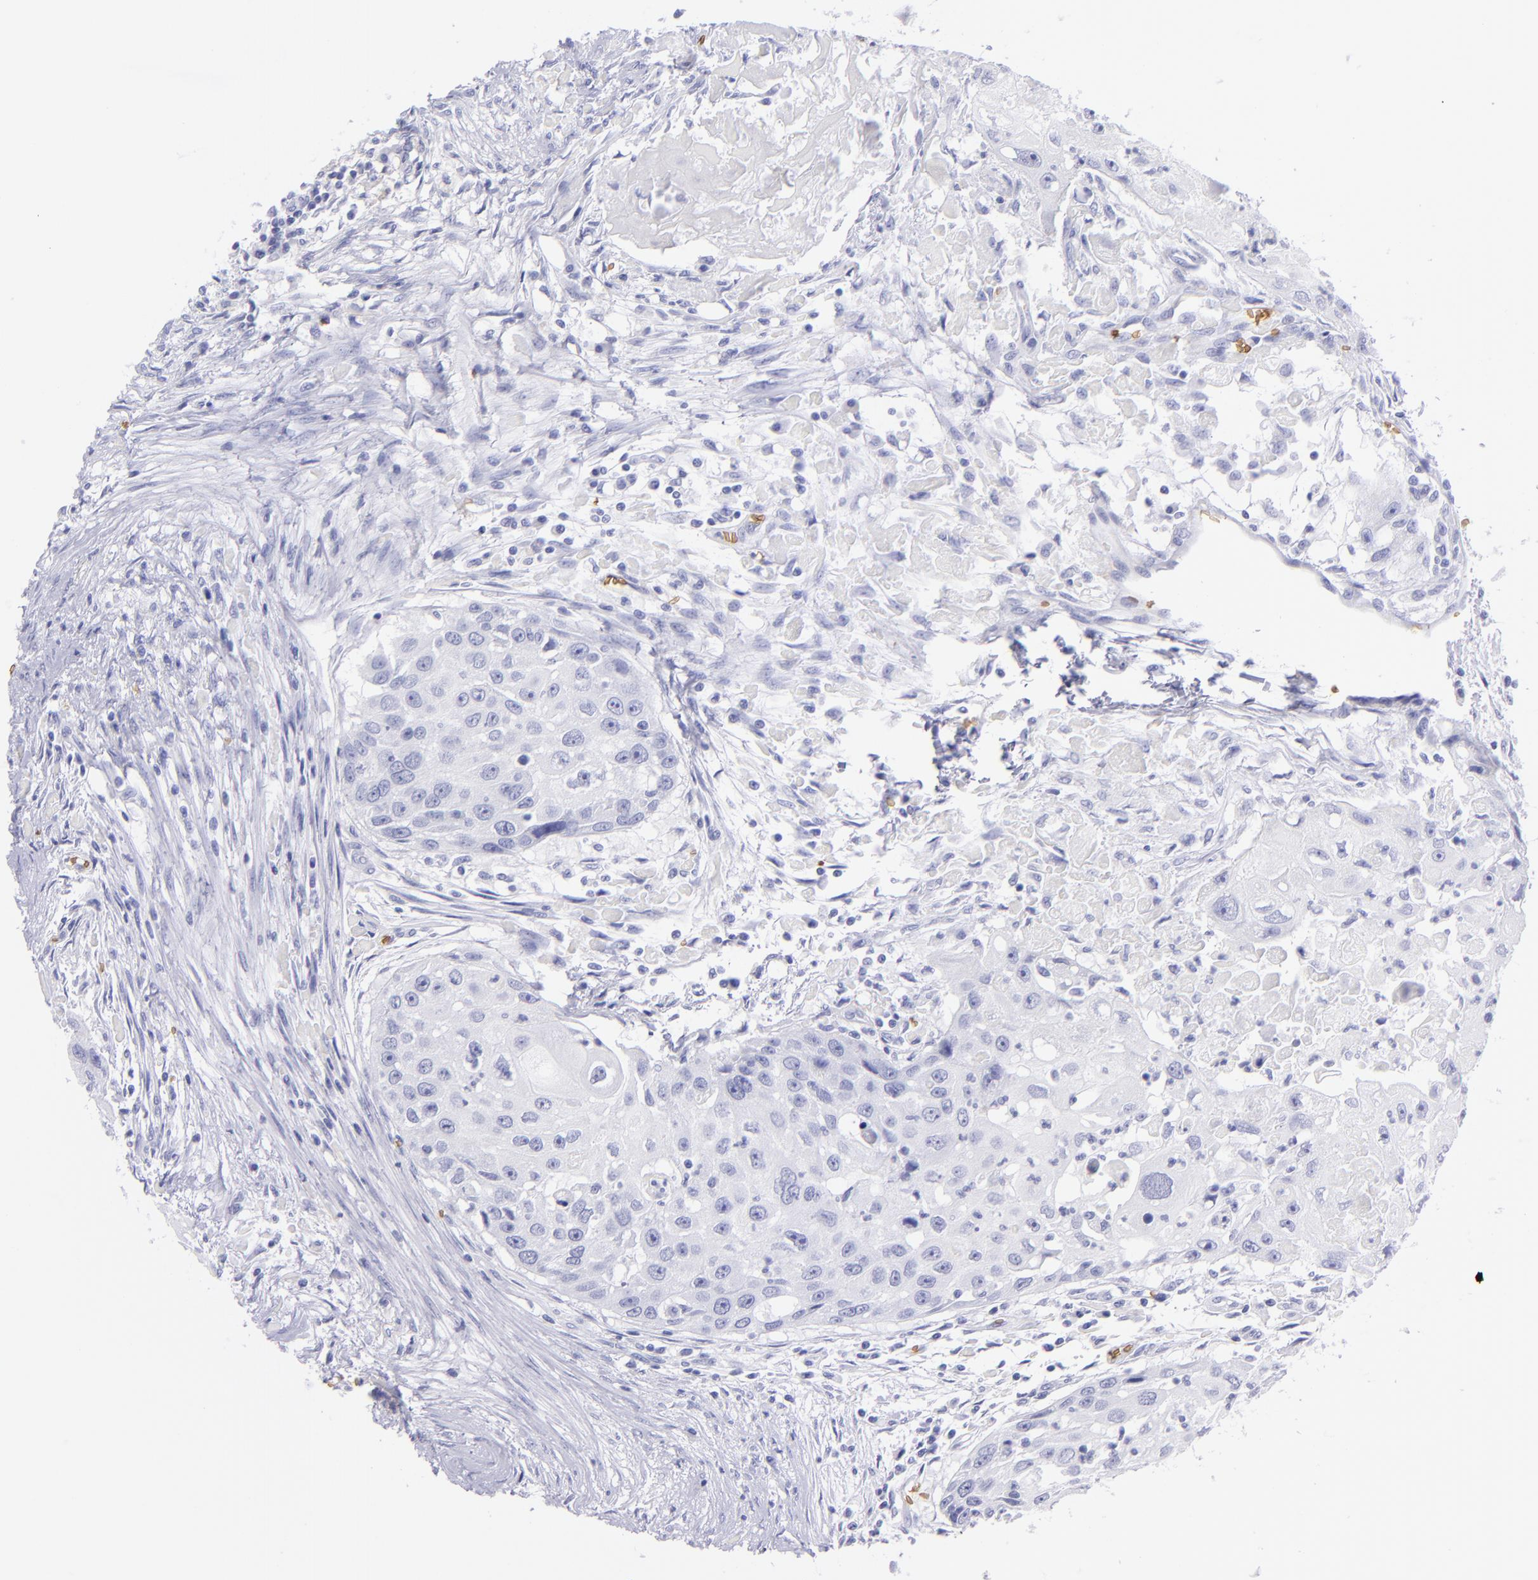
{"staining": {"intensity": "negative", "quantity": "none", "location": "none"}, "tissue": "head and neck cancer", "cell_type": "Tumor cells", "image_type": "cancer", "snomed": [{"axis": "morphology", "description": "Squamous cell carcinoma, NOS"}, {"axis": "topography", "description": "Head-Neck"}], "caption": "This is an IHC micrograph of human head and neck cancer (squamous cell carcinoma). There is no staining in tumor cells.", "gene": "GYPA", "patient": {"sex": "male", "age": 64}}